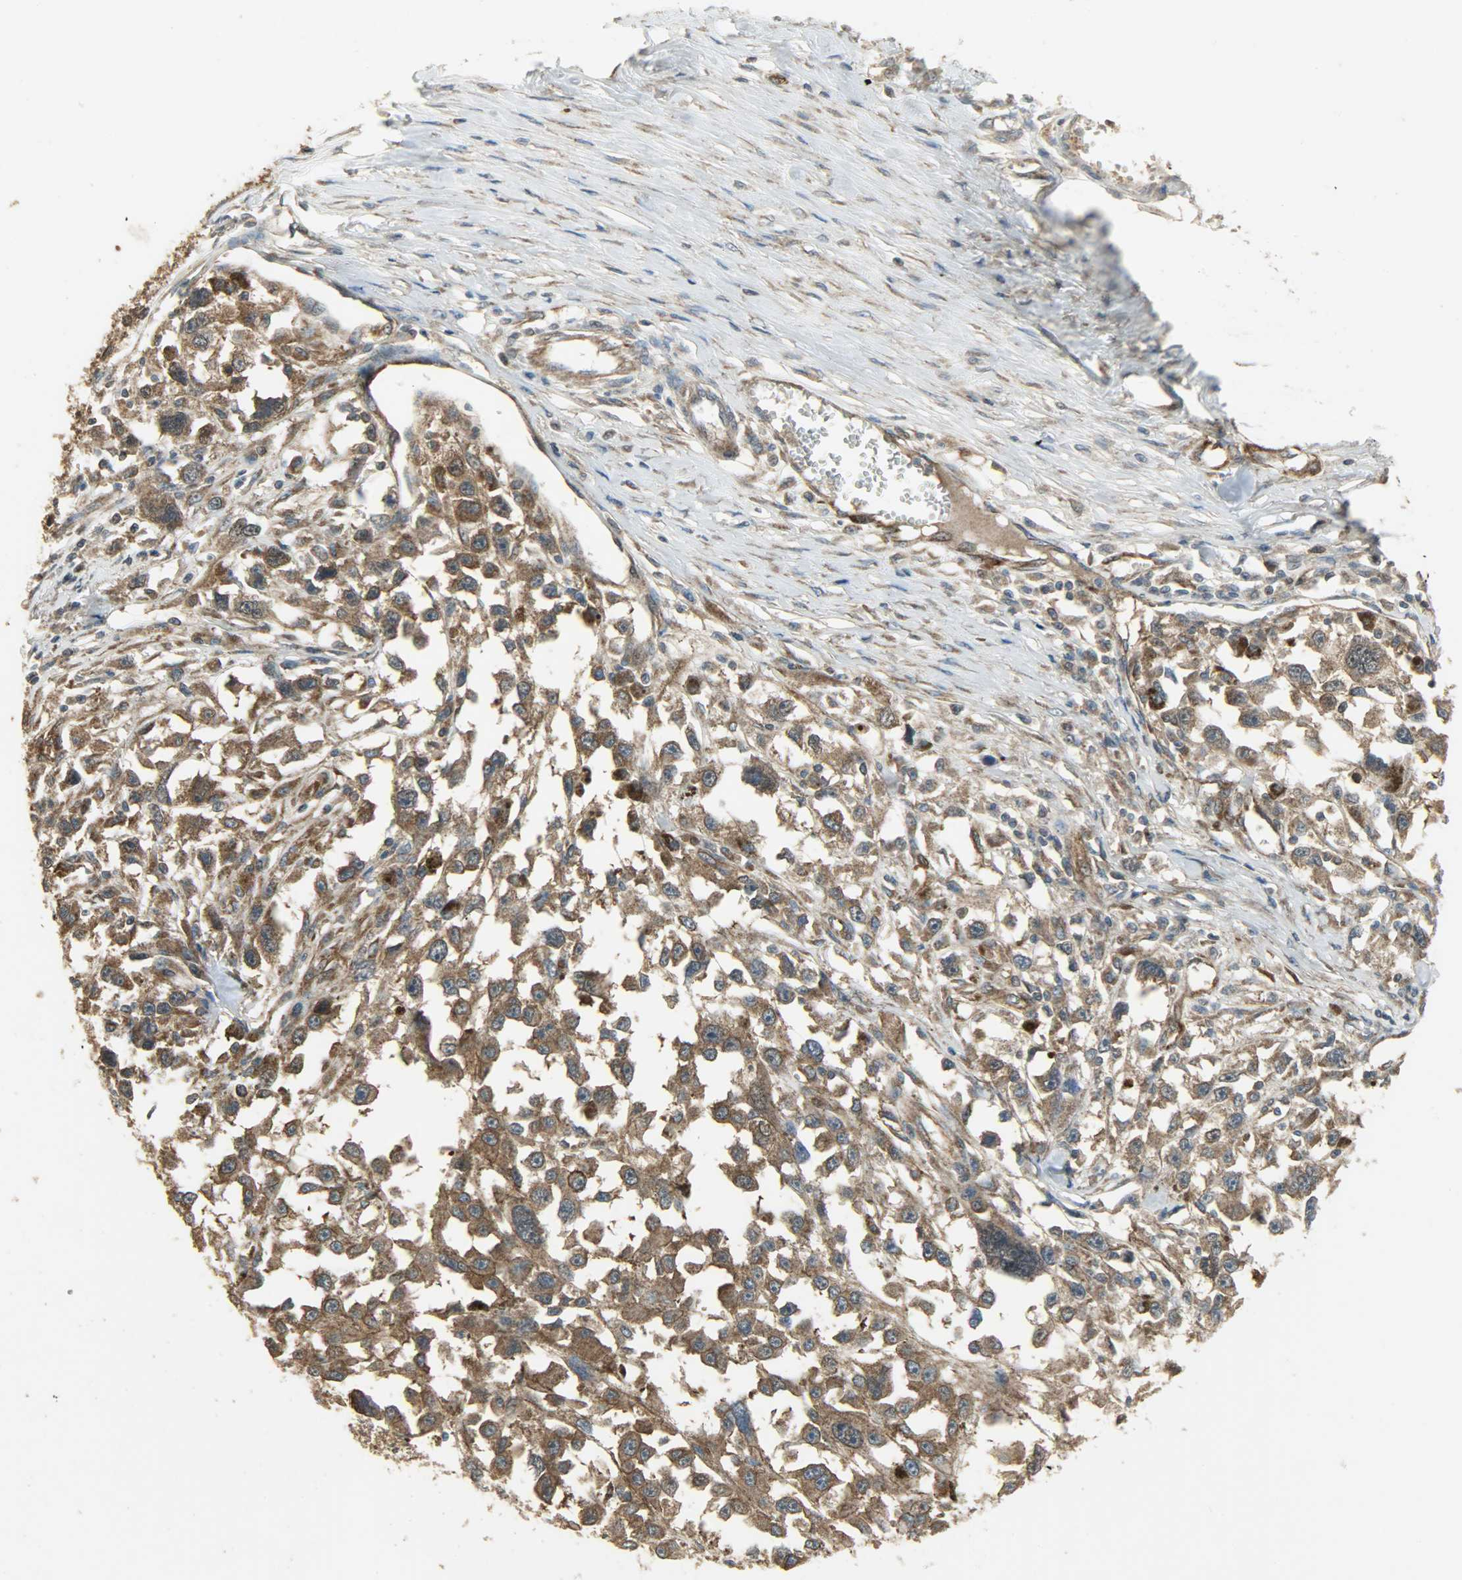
{"staining": {"intensity": "strong", "quantity": ">75%", "location": "cytoplasmic/membranous"}, "tissue": "melanoma", "cell_type": "Tumor cells", "image_type": "cancer", "snomed": [{"axis": "morphology", "description": "Malignant melanoma, Metastatic site"}, {"axis": "topography", "description": "Lymph node"}], "caption": "DAB (3,3'-diaminobenzidine) immunohistochemical staining of malignant melanoma (metastatic site) demonstrates strong cytoplasmic/membranous protein positivity in about >75% of tumor cells.", "gene": "LDHB", "patient": {"sex": "male", "age": 59}}